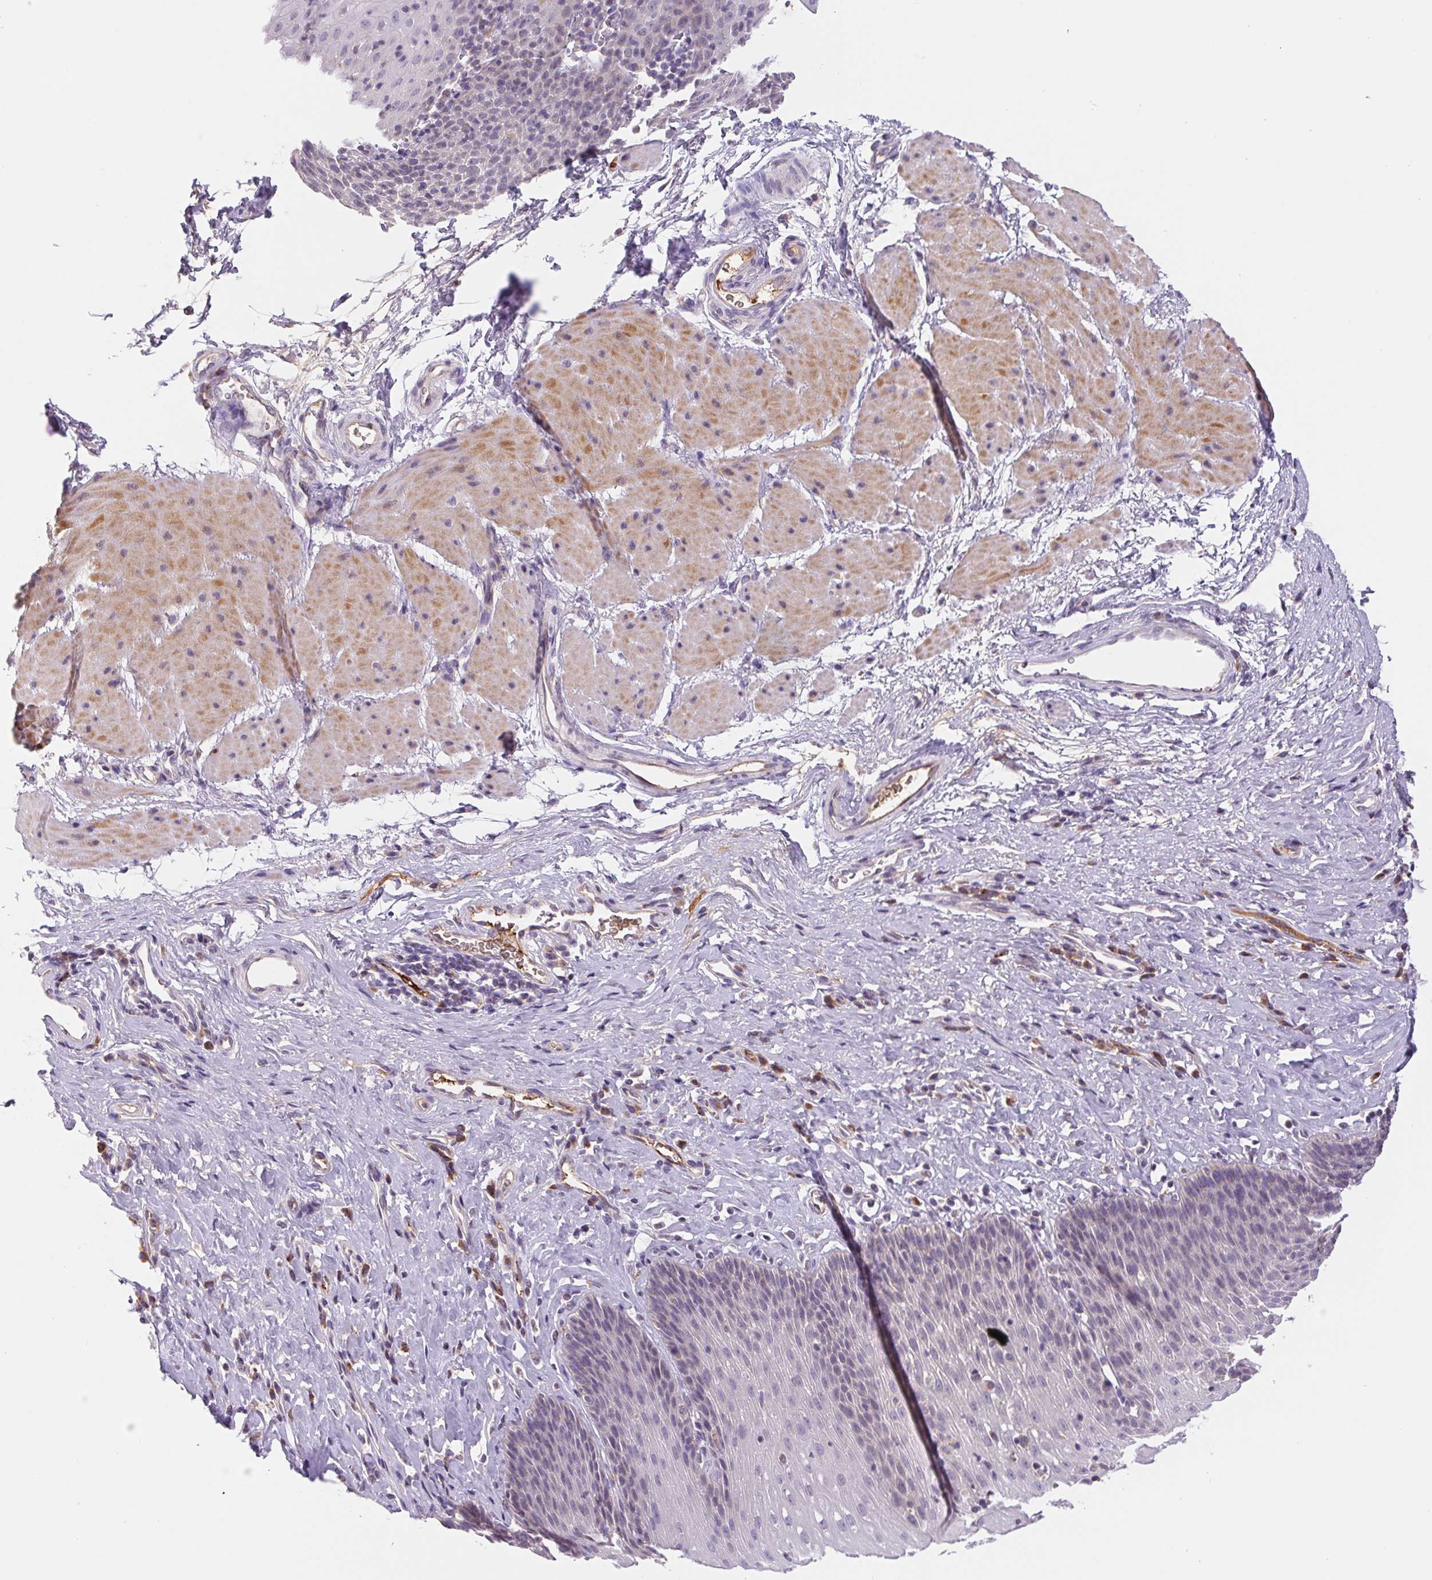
{"staining": {"intensity": "negative", "quantity": "none", "location": "none"}, "tissue": "esophagus", "cell_type": "Squamous epithelial cells", "image_type": "normal", "snomed": [{"axis": "morphology", "description": "Normal tissue, NOS"}, {"axis": "topography", "description": "Esophagus"}], "caption": "DAB (3,3'-diaminobenzidine) immunohistochemical staining of unremarkable human esophagus displays no significant expression in squamous epithelial cells.", "gene": "EMC6", "patient": {"sex": "female", "age": 61}}